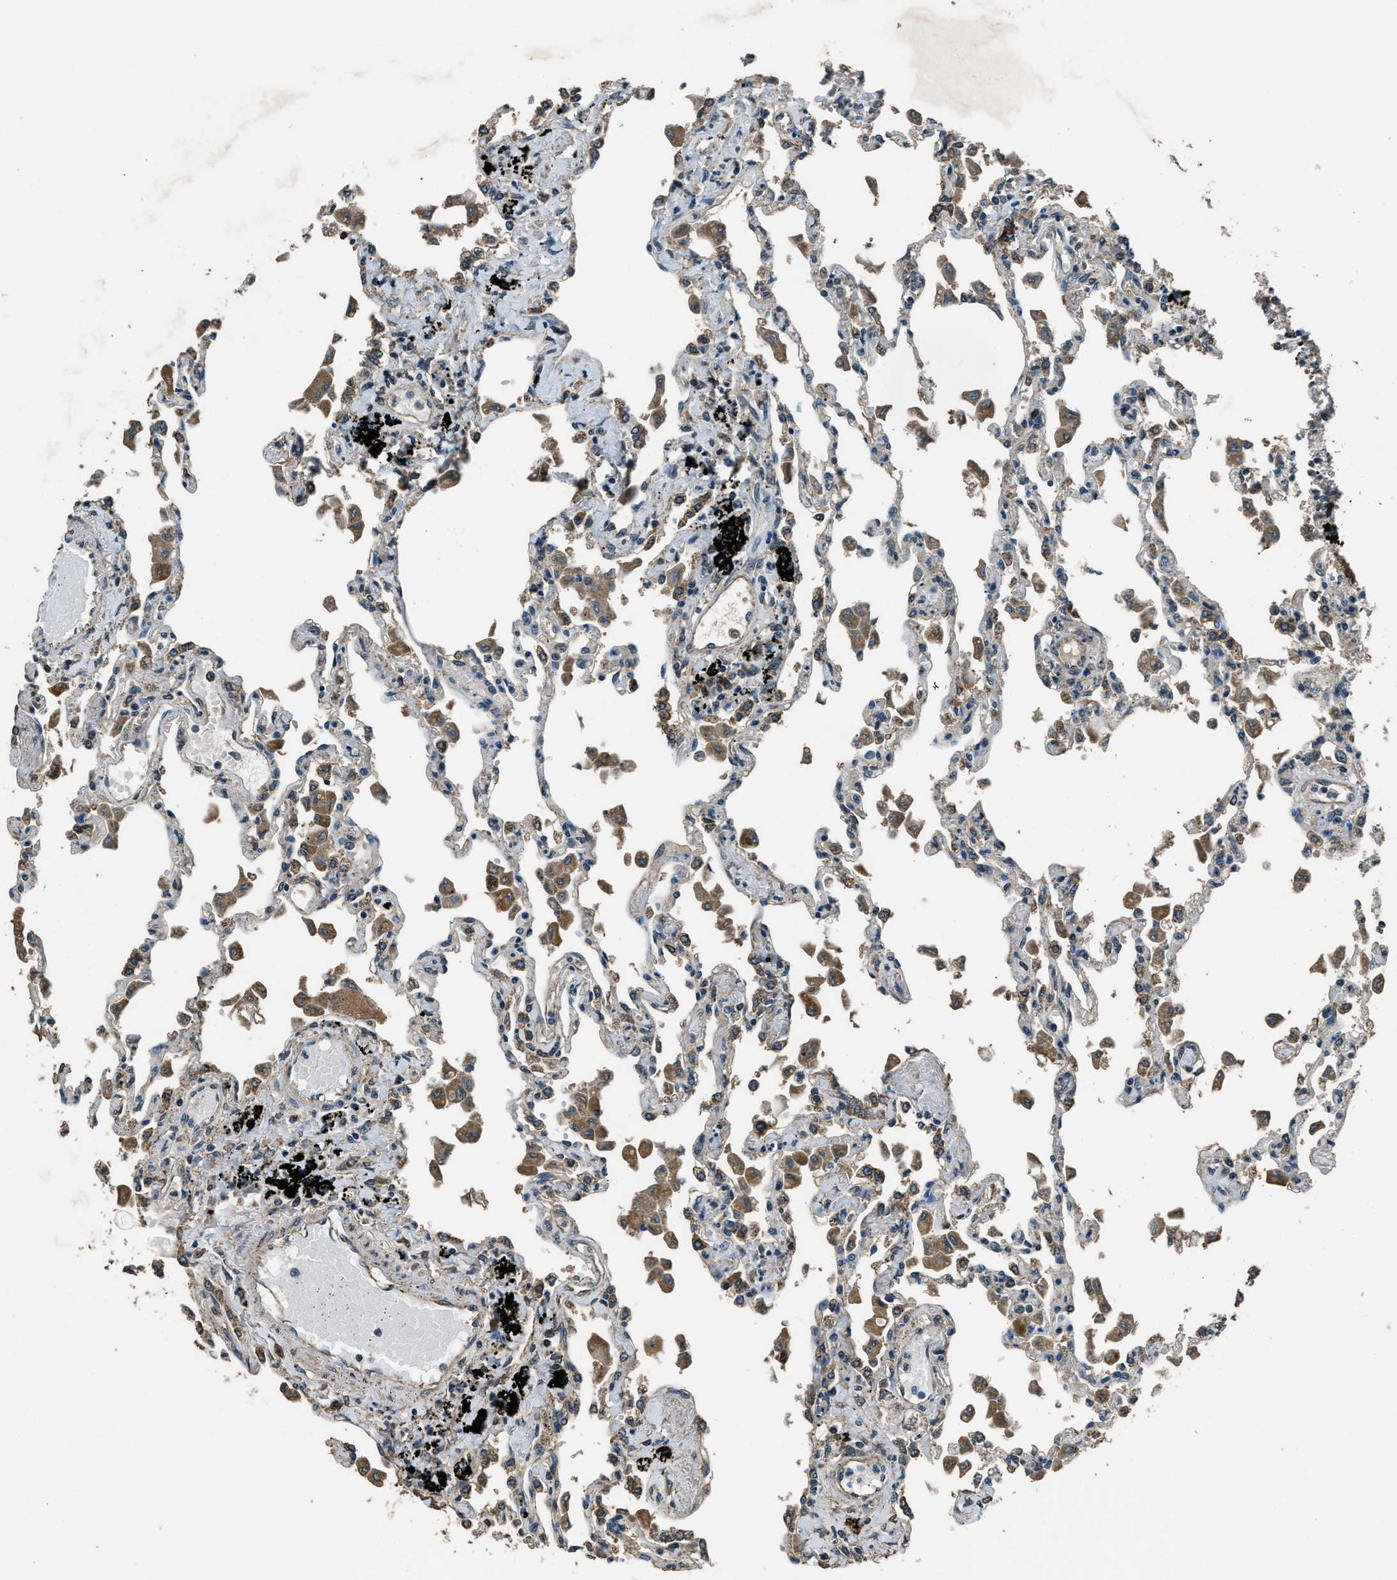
{"staining": {"intensity": "weak", "quantity": "<25%", "location": "cytoplasmic/membranous"}, "tissue": "lung", "cell_type": "Alveolar cells", "image_type": "normal", "snomed": [{"axis": "morphology", "description": "Normal tissue, NOS"}, {"axis": "topography", "description": "Bronchus"}, {"axis": "topography", "description": "Lung"}], "caption": "A high-resolution image shows immunohistochemistry staining of benign lung, which exhibits no significant expression in alveolar cells. (Stains: DAB (3,3'-diaminobenzidine) immunohistochemistry with hematoxylin counter stain, Microscopy: brightfield microscopy at high magnification).", "gene": "SALL3", "patient": {"sex": "female", "age": 49}}